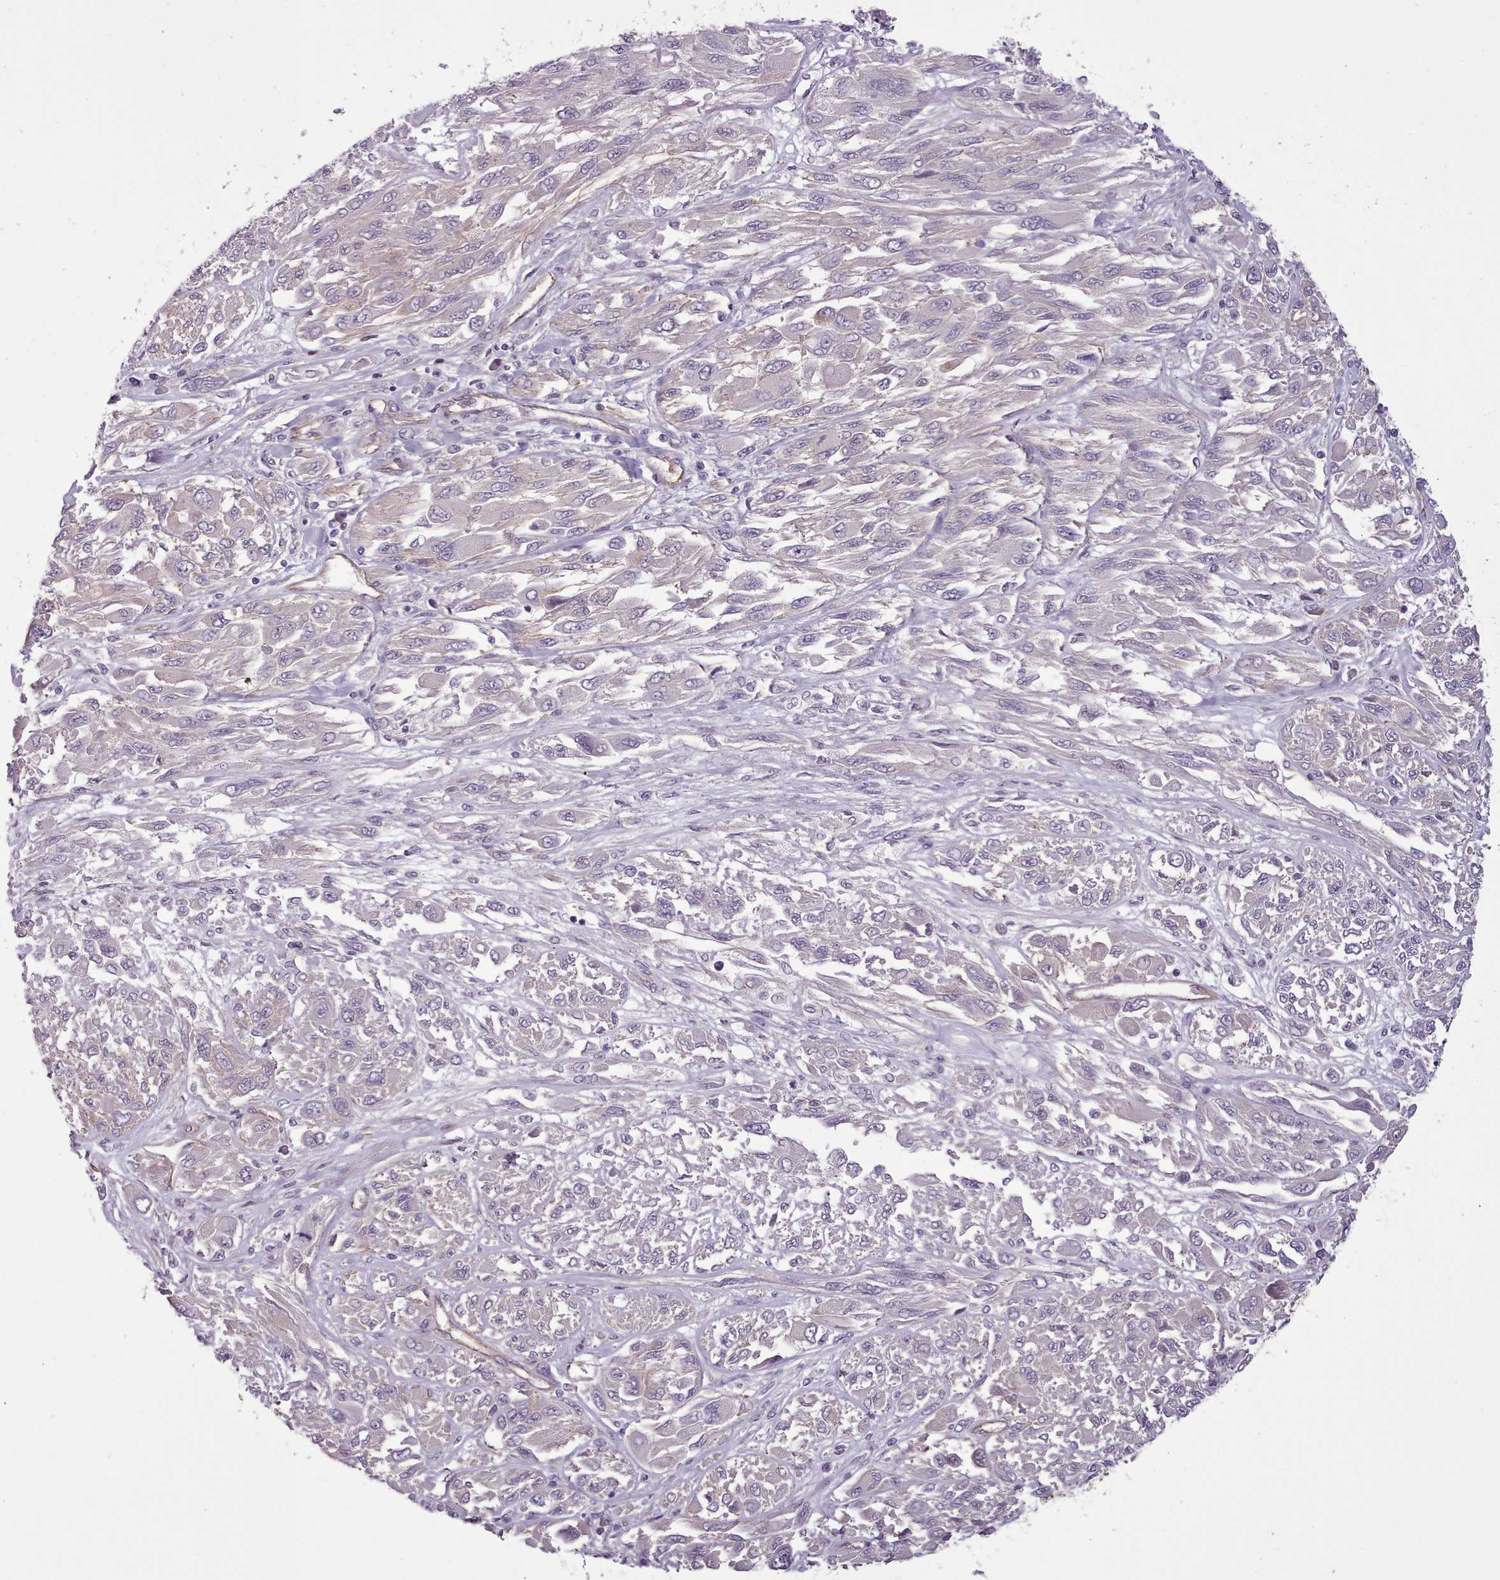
{"staining": {"intensity": "negative", "quantity": "none", "location": "none"}, "tissue": "melanoma", "cell_type": "Tumor cells", "image_type": "cancer", "snomed": [{"axis": "morphology", "description": "Malignant melanoma, NOS"}, {"axis": "topography", "description": "Skin"}], "caption": "Photomicrograph shows no significant protein positivity in tumor cells of melanoma.", "gene": "PLD4", "patient": {"sex": "female", "age": 91}}